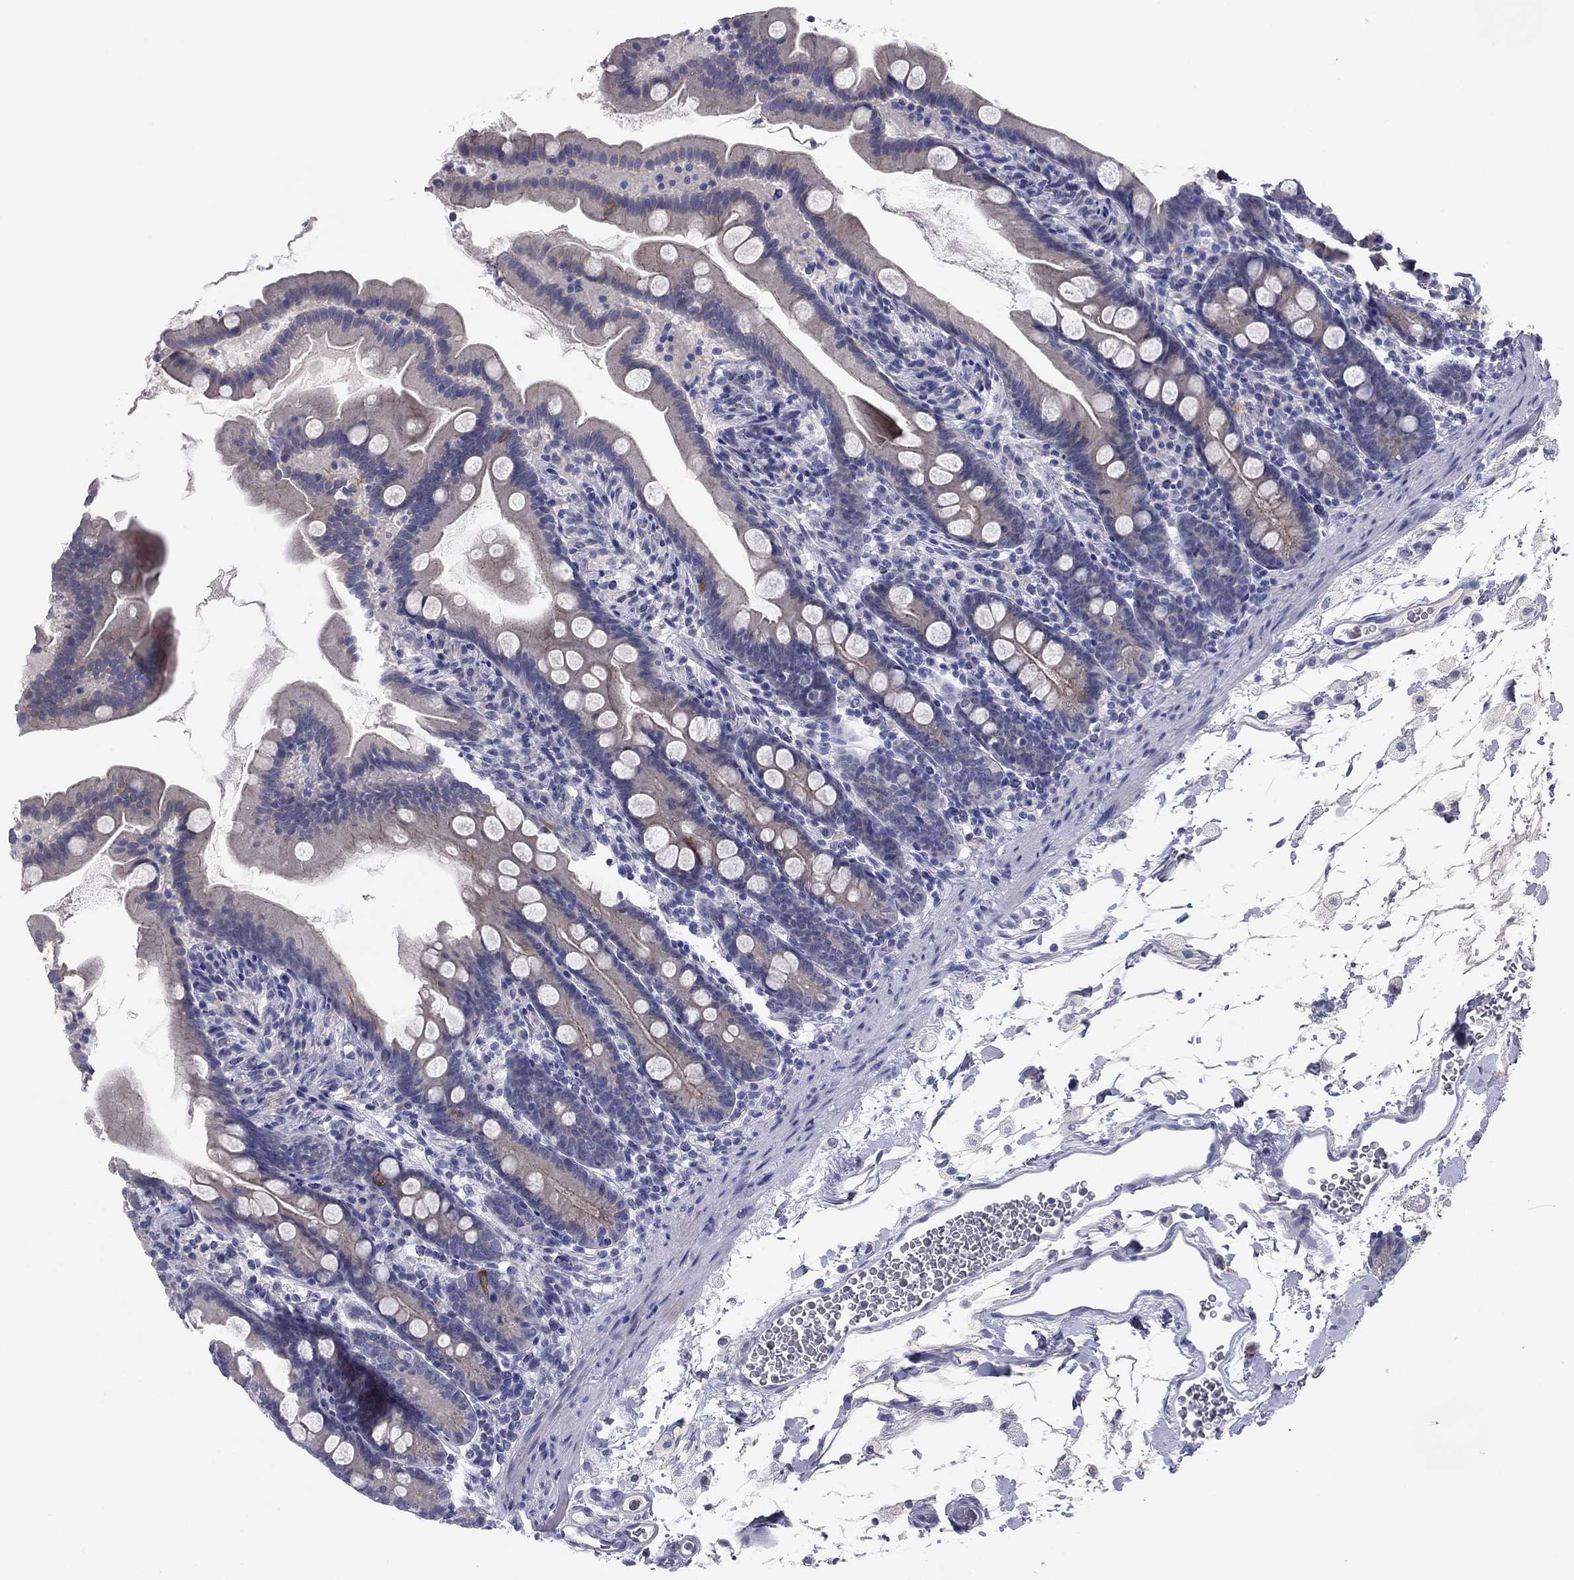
{"staining": {"intensity": "moderate", "quantity": "<25%", "location": "cytoplasmic/membranous"}, "tissue": "small intestine", "cell_type": "Glandular cells", "image_type": "normal", "snomed": [{"axis": "morphology", "description": "Normal tissue, NOS"}, {"axis": "topography", "description": "Small intestine"}], "caption": "An IHC micrograph of benign tissue is shown. Protein staining in brown shows moderate cytoplasmic/membranous positivity in small intestine within glandular cells.", "gene": "CNTNAP4", "patient": {"sex": "female", "age": 44}}